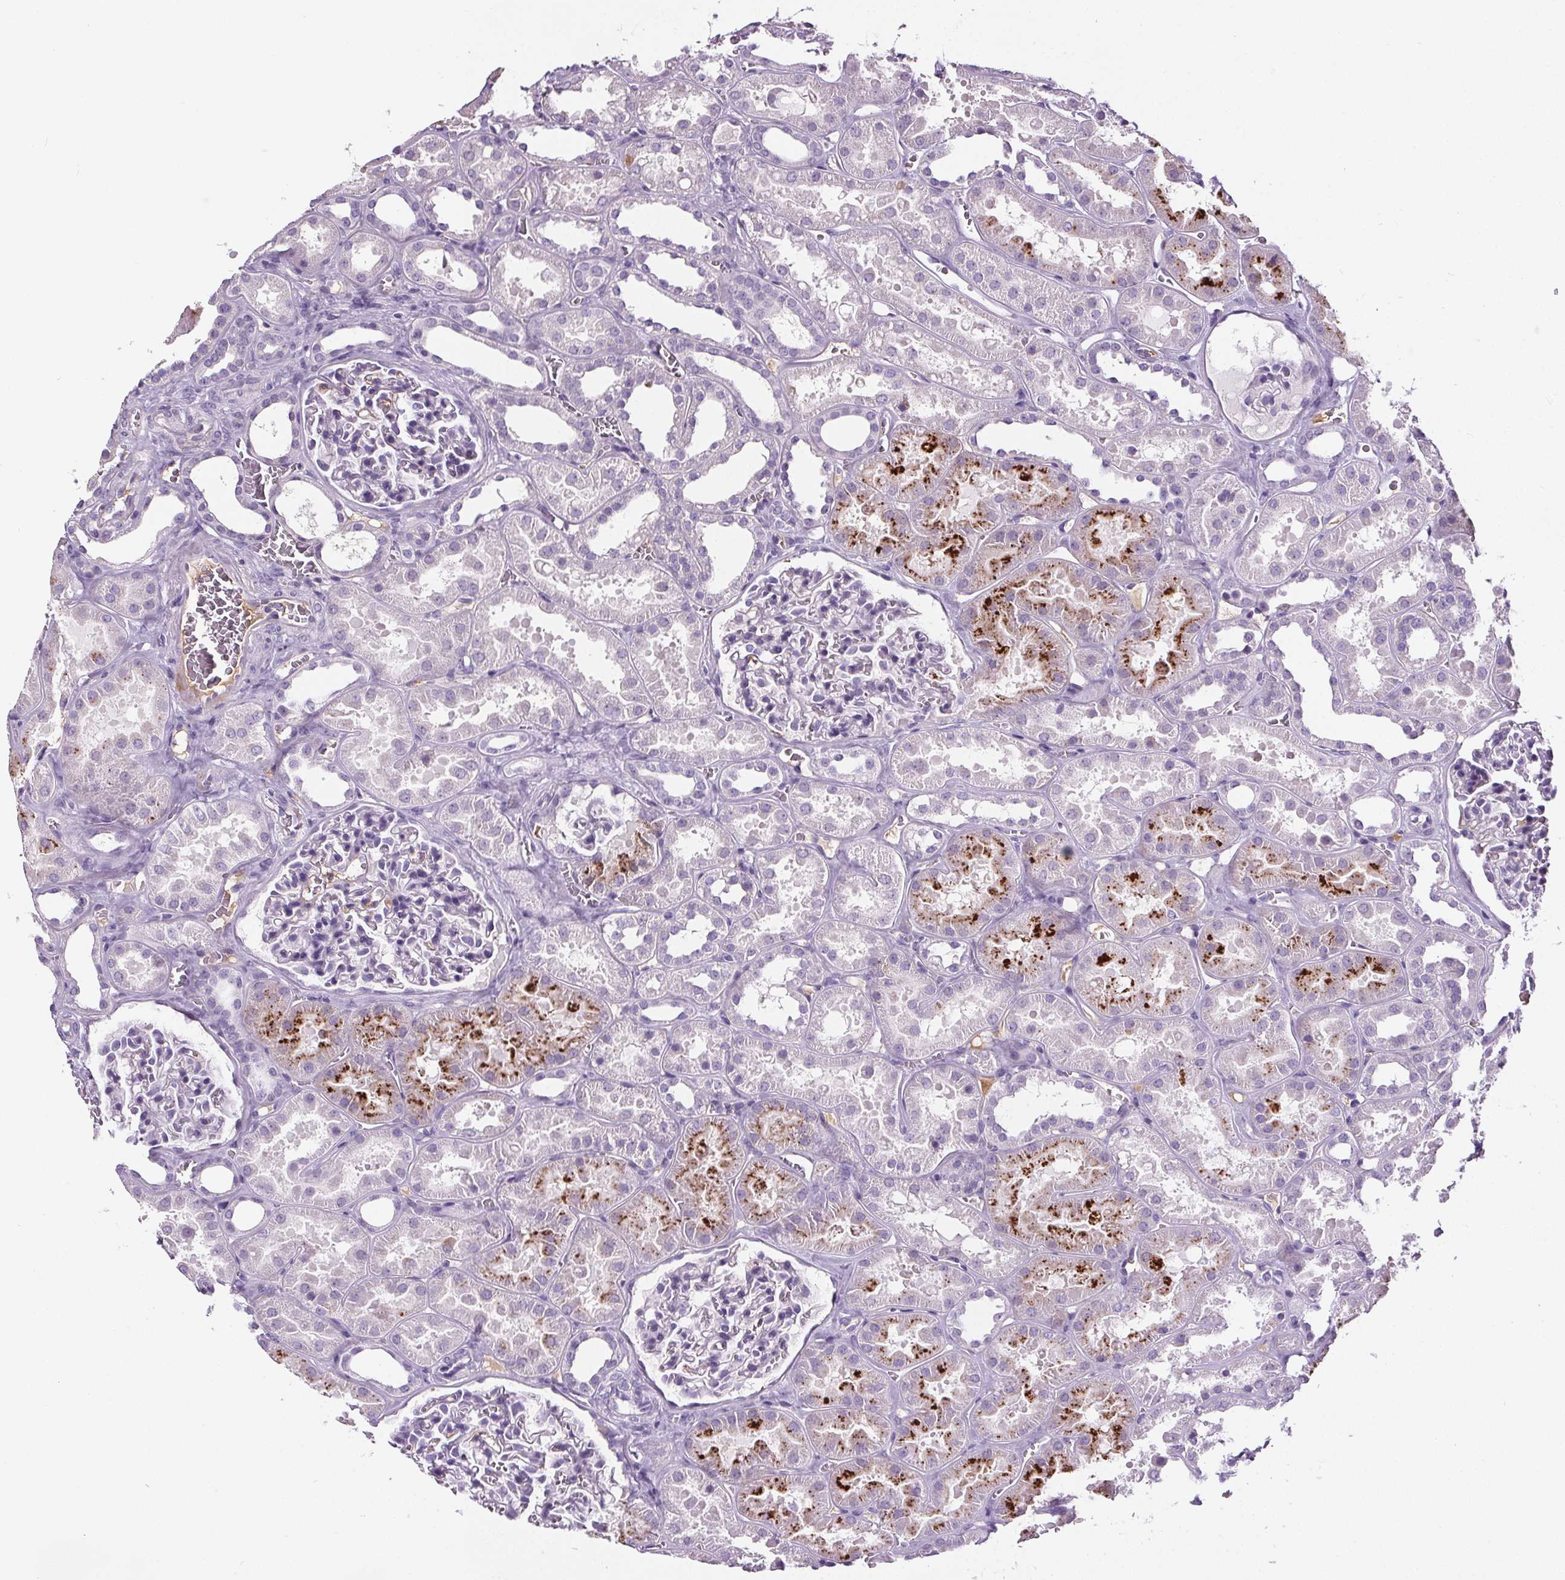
{"staining": {"intensity": "negative", "quantity": "none", "location": "none"}, "tissue": "kidney", "cell_type": "Cells in glomeruli", "image_type": "normal", "snomed": [{"axis": "morphology", "description": "Normal tissue, NOS"}, {"axis": "topography", "description": "Kidney"}], "caption": "Immunohistochemistry histopathology image of benign kidney: kidney stained with DAB reveals no significant protein positivity in cells in glomeruli.", "gene": "CD5L", "patient": {"sex": "female", "age": 41}}